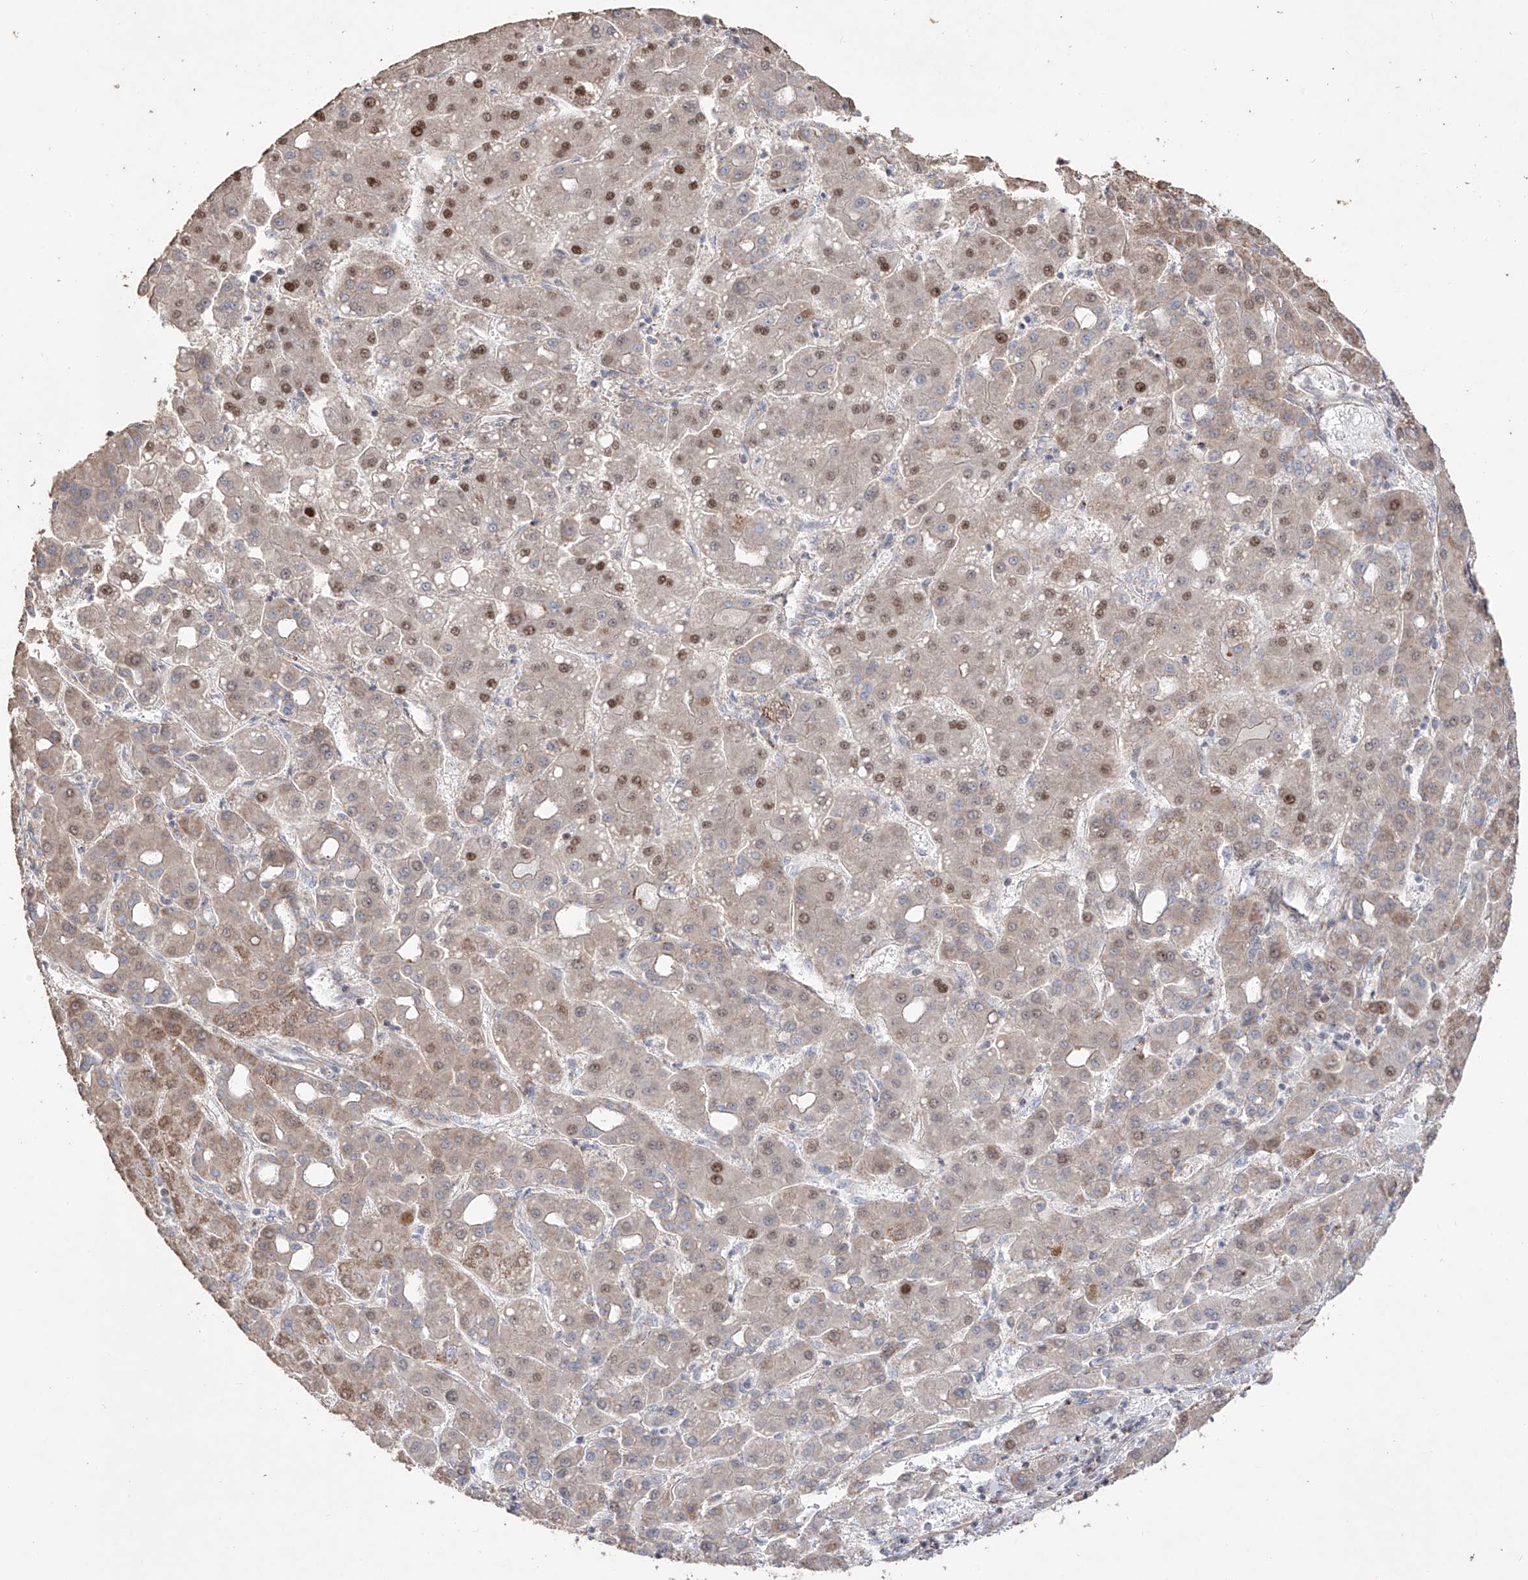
{"staining": {"intensity": "moderate", "quantity": "25%-75%", "location": "nuclear"}, "tissue": "liver cancer", "cell_type": "Tumor cells", "image_type": "cancer", "snomed": [{"axis": "morphology", "description": "Carcinoma, Hepatocellular, NOS"}, {"axis": "topography", "description": "Liver"}], "caption": "Protein expression analysis of human liver cancer (hepatocellular carcinoma) reveals moderate nuclear expression in approximately 25%-75% of tumor cells. (Brightfield microscopy of DAB IHC at high magnification).", "gene": "YKT6", "patient": {"sex": "male", "age": 65}}